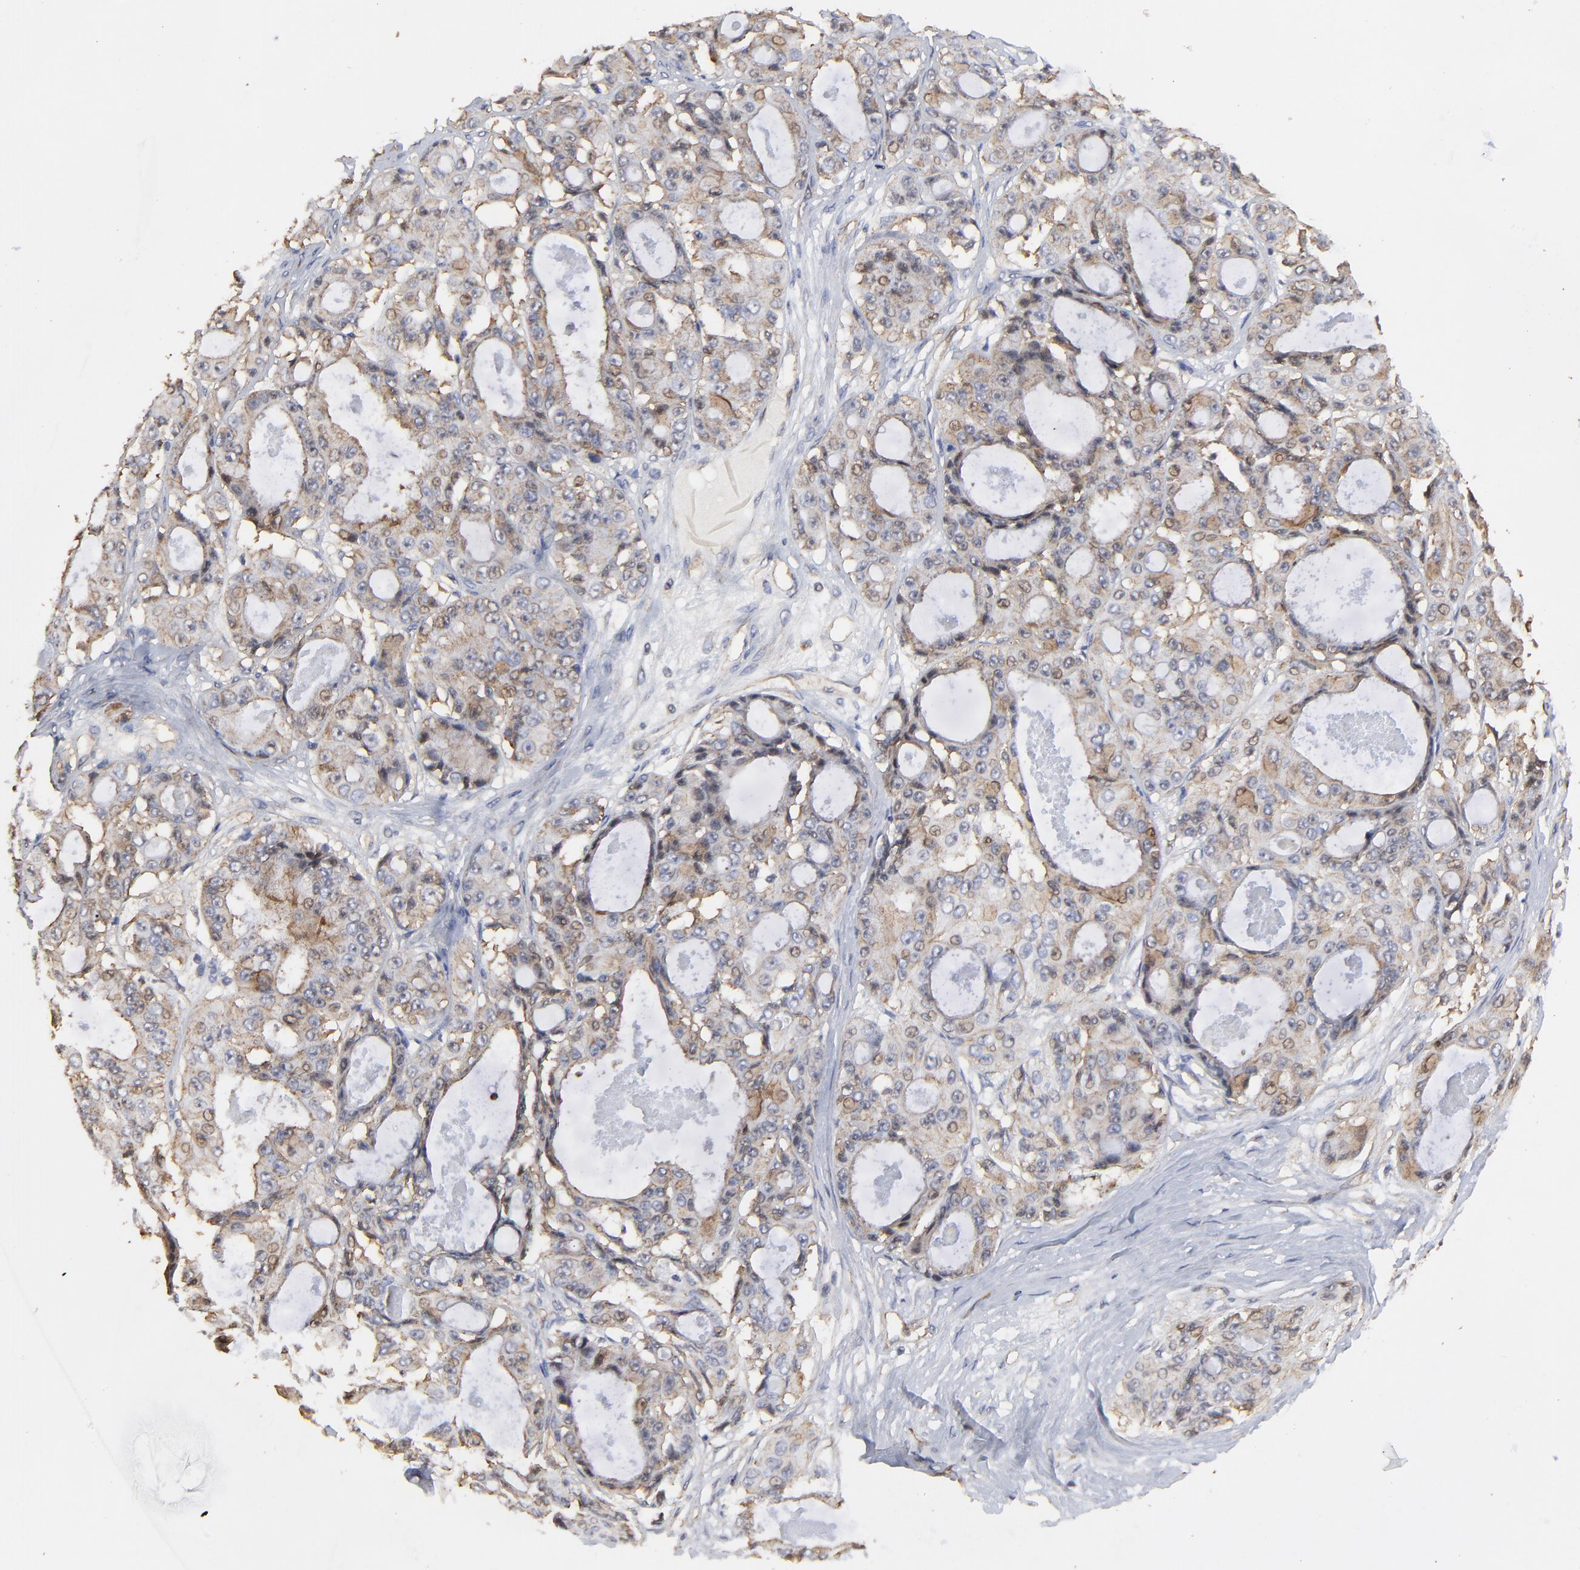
{"staining": {"intensity": "moderate", "quantity": ">75%", "location": "cytoplasmic/membranous"}, "tissue": "ovarian cancer", "cell_type": "Tumor cells", "image_type": "cancer", "snomed": [{"axis": "morphology", "description": "Carcinoma, endometroid"}, {"axis": "topography", "description": "Ovary"}], "caption": "Ovarian endometroid carcinoma stained with a brown dye reveals moderate cytoplasmic/membranous positive positivity in about >75% of tumor cells.", "gene": "ARMT1", "patient": {"sex": "female", "age": 61}}